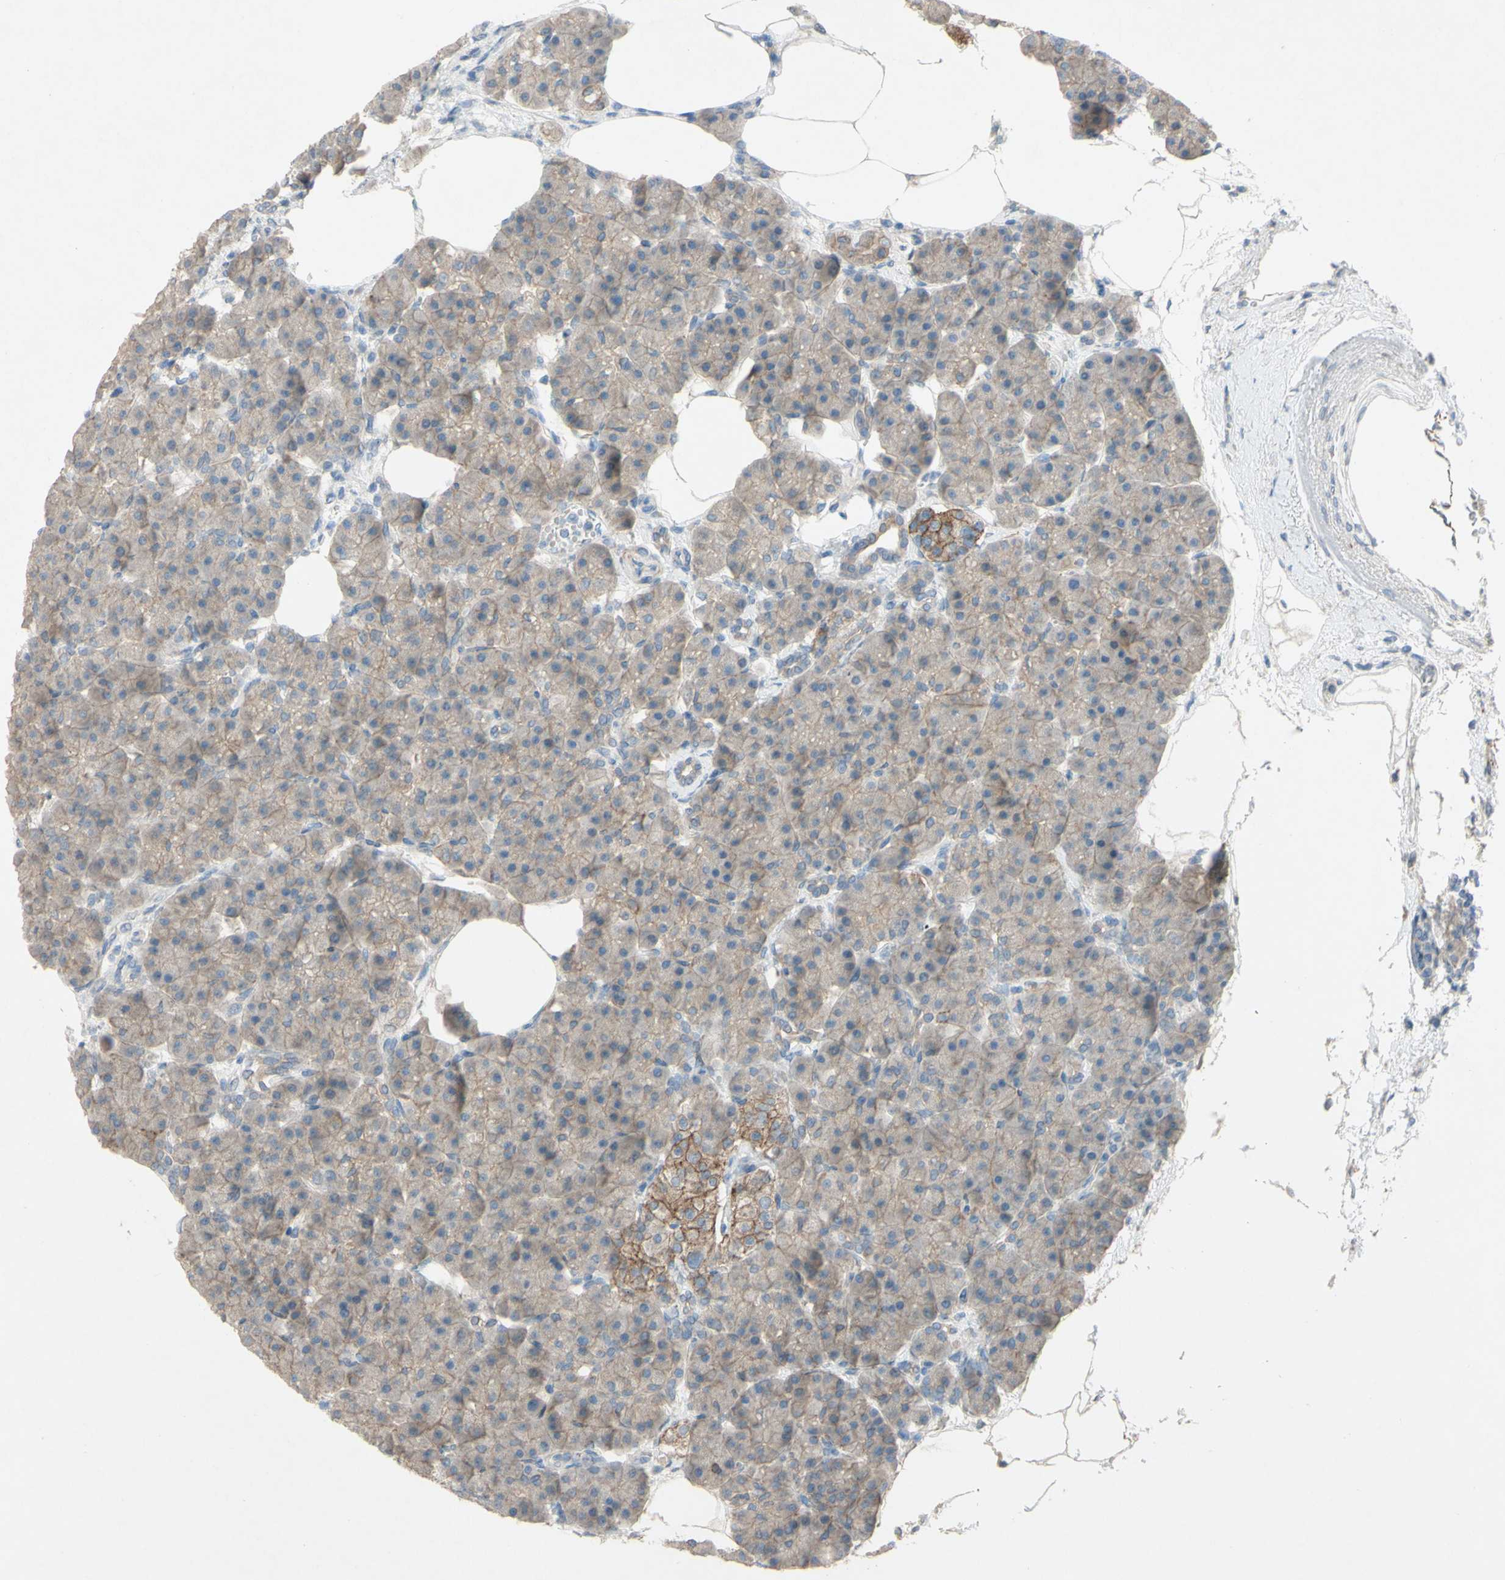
{"staining": {"intensity": "moderate", "quantity": "<25%", "location": "cytoplasmic/membranous"}, "tissue": "pancreas", "cell_type": "Exocrine glandular cells", "image_type": "normal", "snomed": [{"axis": "morphology", "description": "Normal tissue, NOS"}, {"axis": "topography", "description": "Pancreas"}], "caption": "Human pancreas stained with a brown dye exhibits moderate cytoplasmic/membranous positive positivity in about <25% of exocrine glandular cells.", "gene": "CDCP1", "patient": {"sex": "female", "age": 70}}